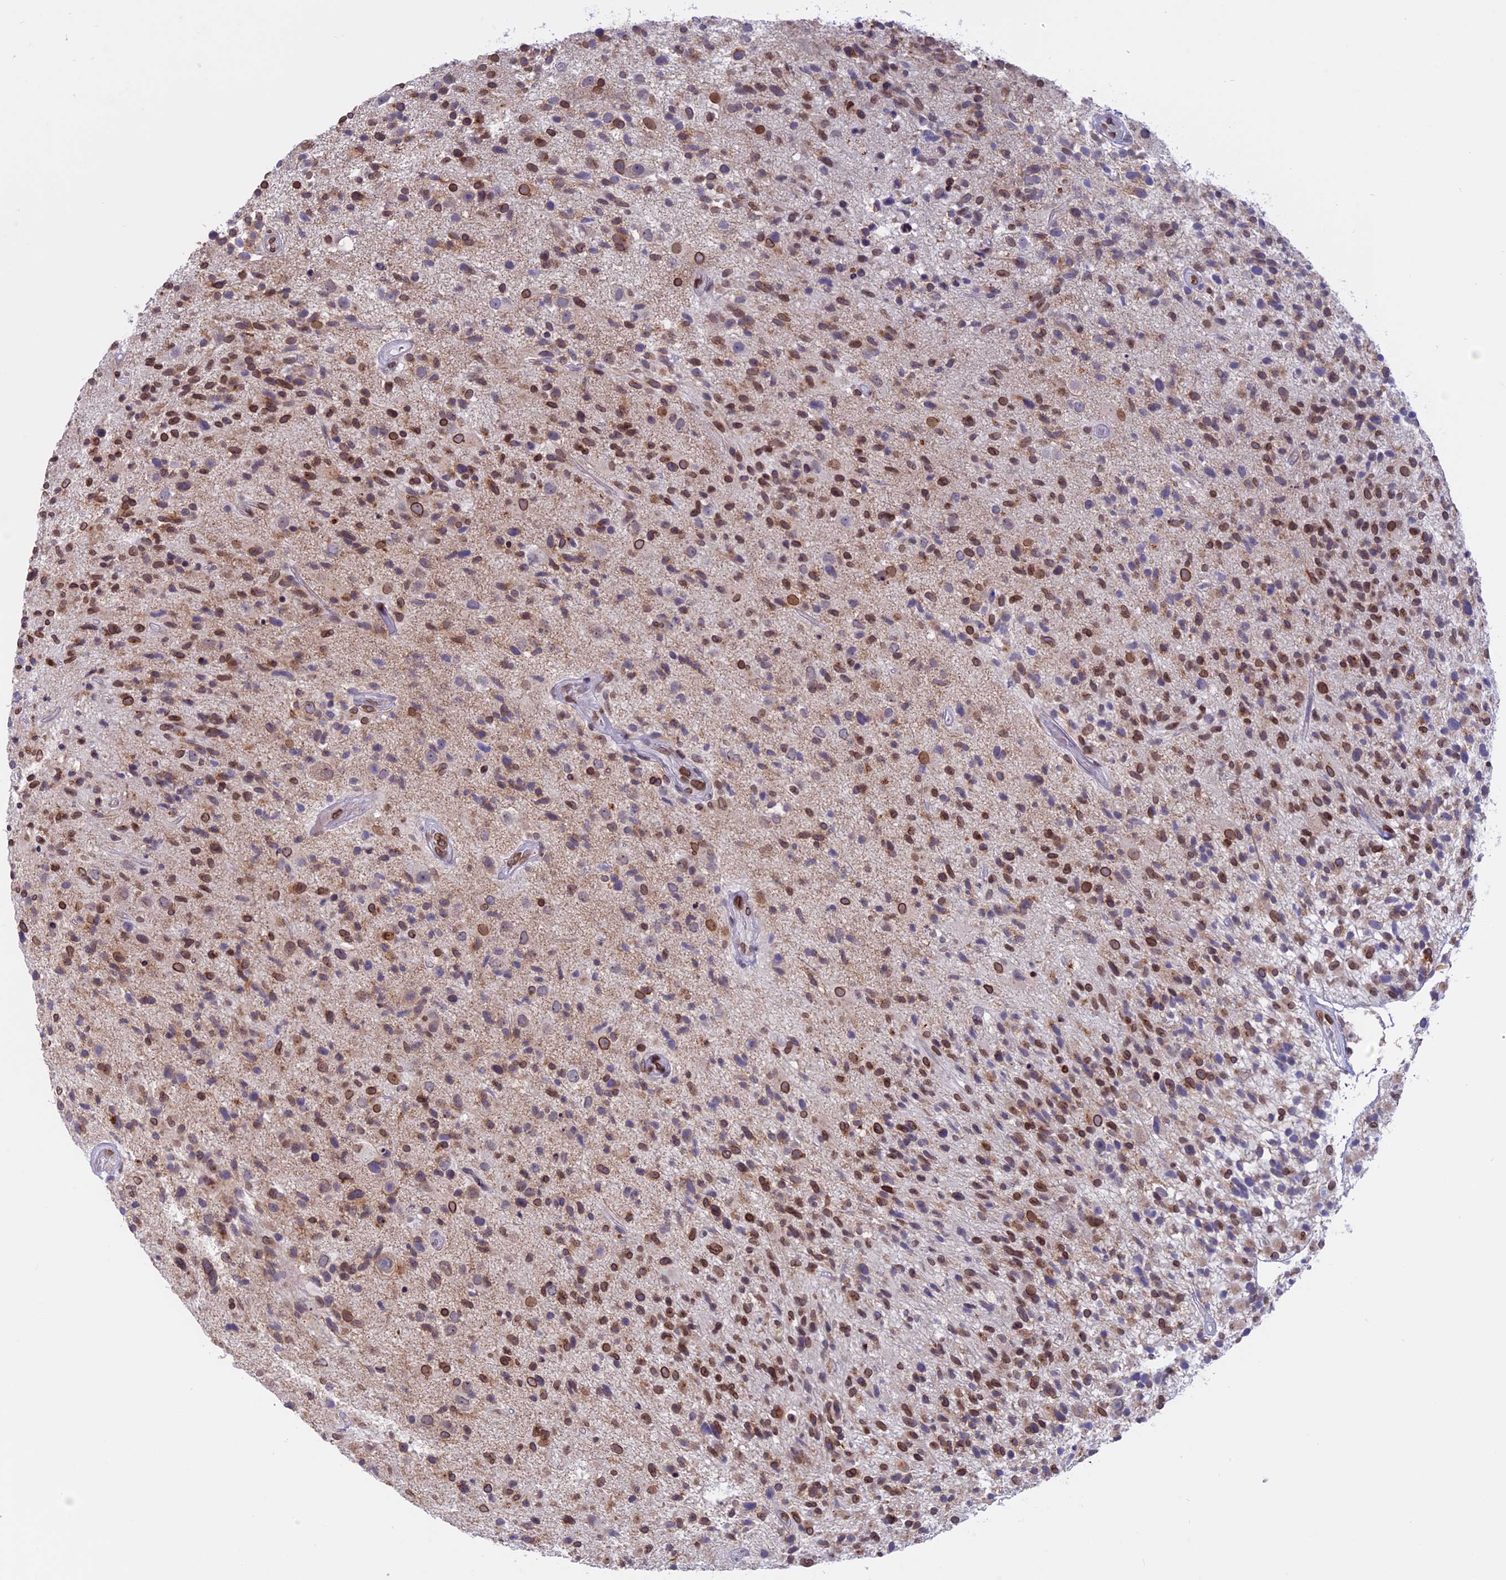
{"staining": {"intensity": "moderate", "quantity": ">75%", "location": "cytoplasmic/membranous,nuclear"}, "tissue": "glioma", "cell_type": "Tumor cells", "image_type": "cancer", "snomed": [{"axis": "morphology", "description": "Glioma, malignant, High grade"}, {"axis": "morphology", "description": "Glioblastoma, NOS"}, {"axis": "topography", "description": "Brain"}], "caption": "Human glioma stained with a protein marker displays moderate staining in tumor cells.", "gene": "TMPRSS7", "patient": {"sex": "male", "age": 60}}